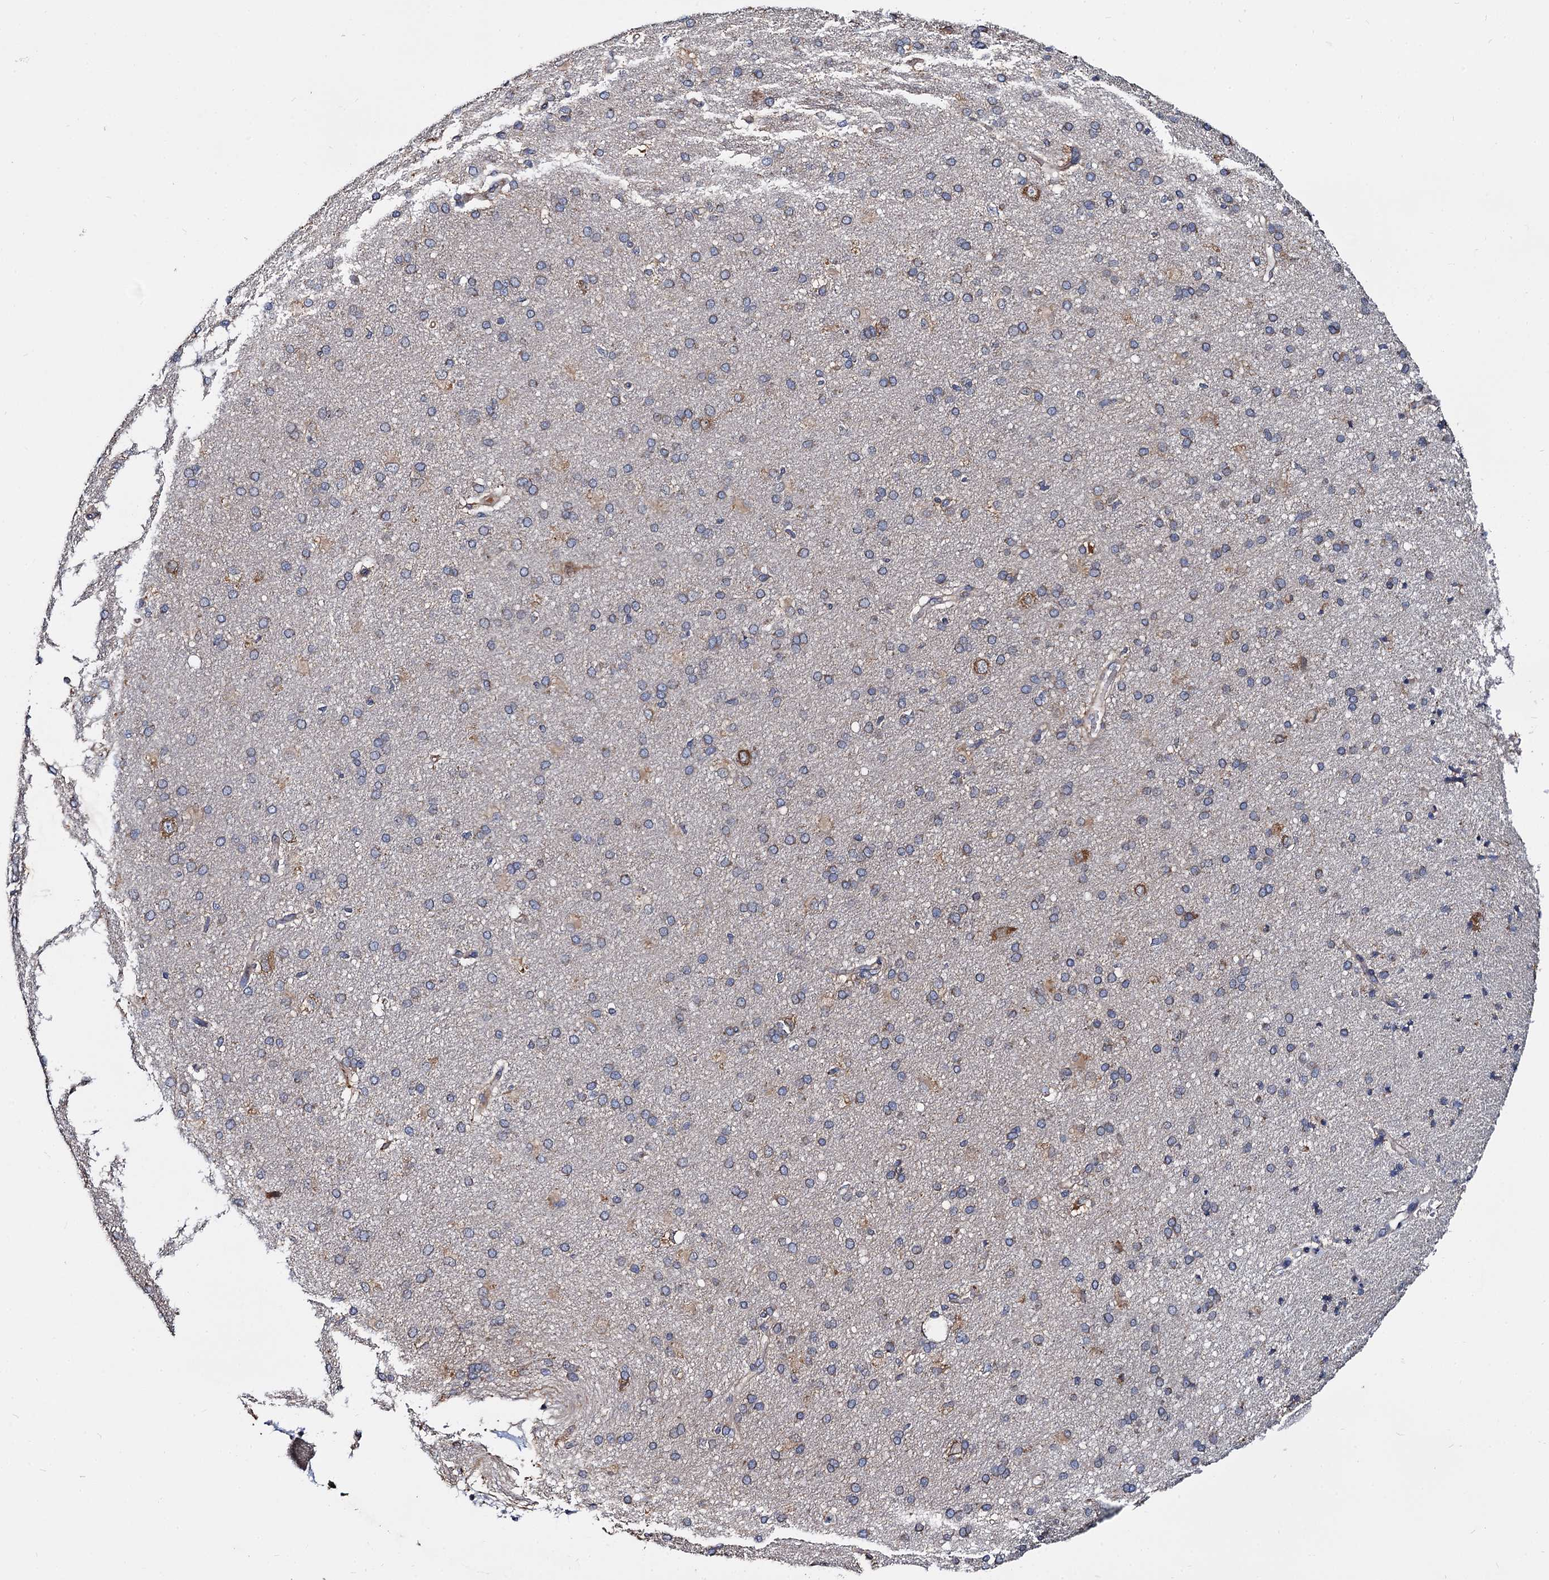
{"staining": {"intensity": "weak", "quantity": "25%-75%", "location": "cytoplasmic/membranous"}, "tissue": "cerebral cortex", "cell_type": "Endothelial cells", "image_type": "normal", "snomed": [{"axis": "morphology", "description": "Normal tissue, NOS"}, {"axis": "topography", "description": "Cerebral cortex"}], "caption": "Brown immunohistochemical staining in unremarkable human cerebral cortex reveals weak cytoplasmic/membranous staining in about 25%-75% of endothelial cells.", "gene": "CEP192", "patient": {"sex": "male", "age": 62}}